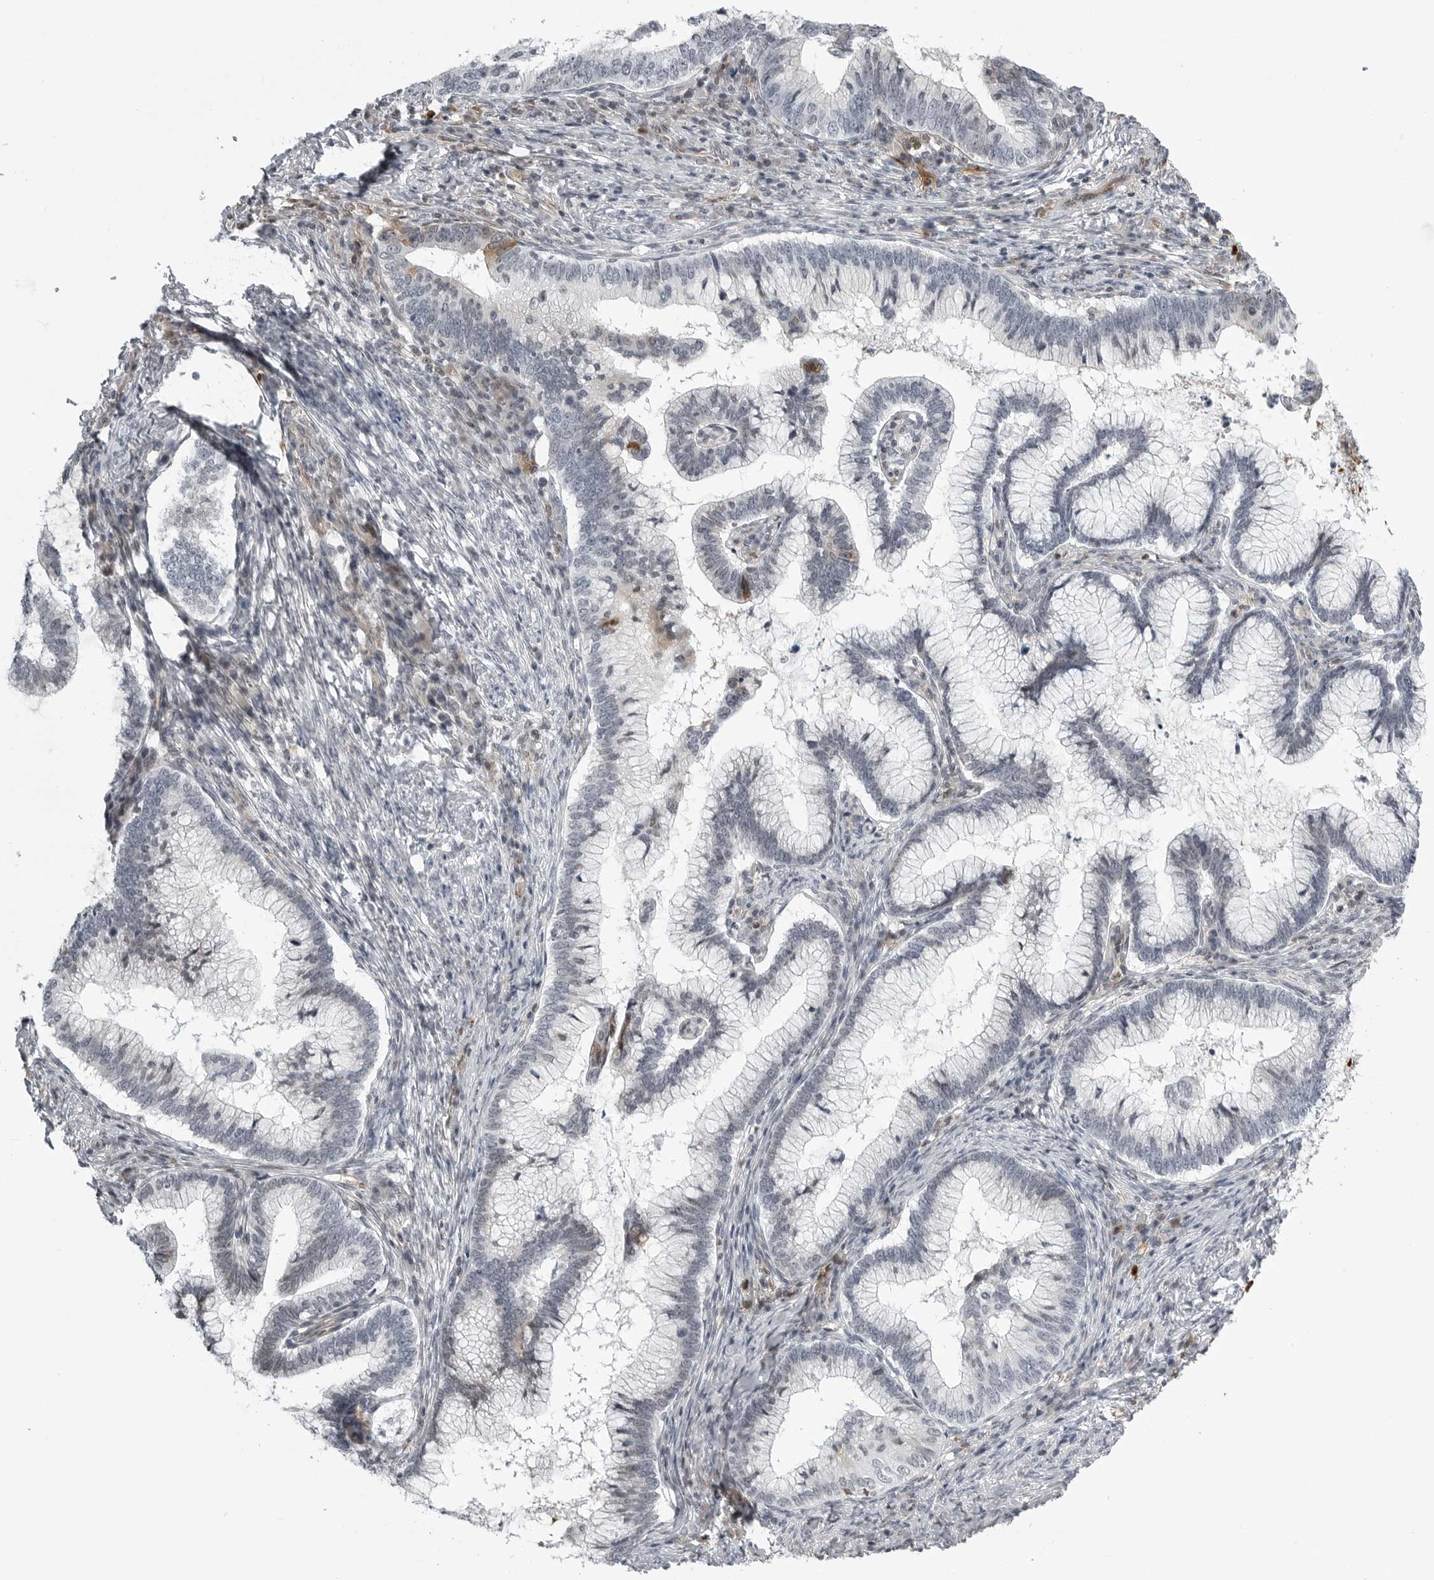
{"staining": {"intensity": "negative", "quantity": "none", "location": "none"}, "tissue": "cervical cancer", "cell_type": "Tumor cells", "image_type": "cancer", "snomed": [{"axis": "morphology", "description": "Adenocarcinoma, NOS"}, {"axis": "topography", "description": "Cervix"}], "caption": "Human adenocarcinoma (cervical) stained for a protein using immunohistochemistry demonstrates no staining in tumor cells.", "gene": "CXCR5", "patient": {"sex": "female", "age": 36}}